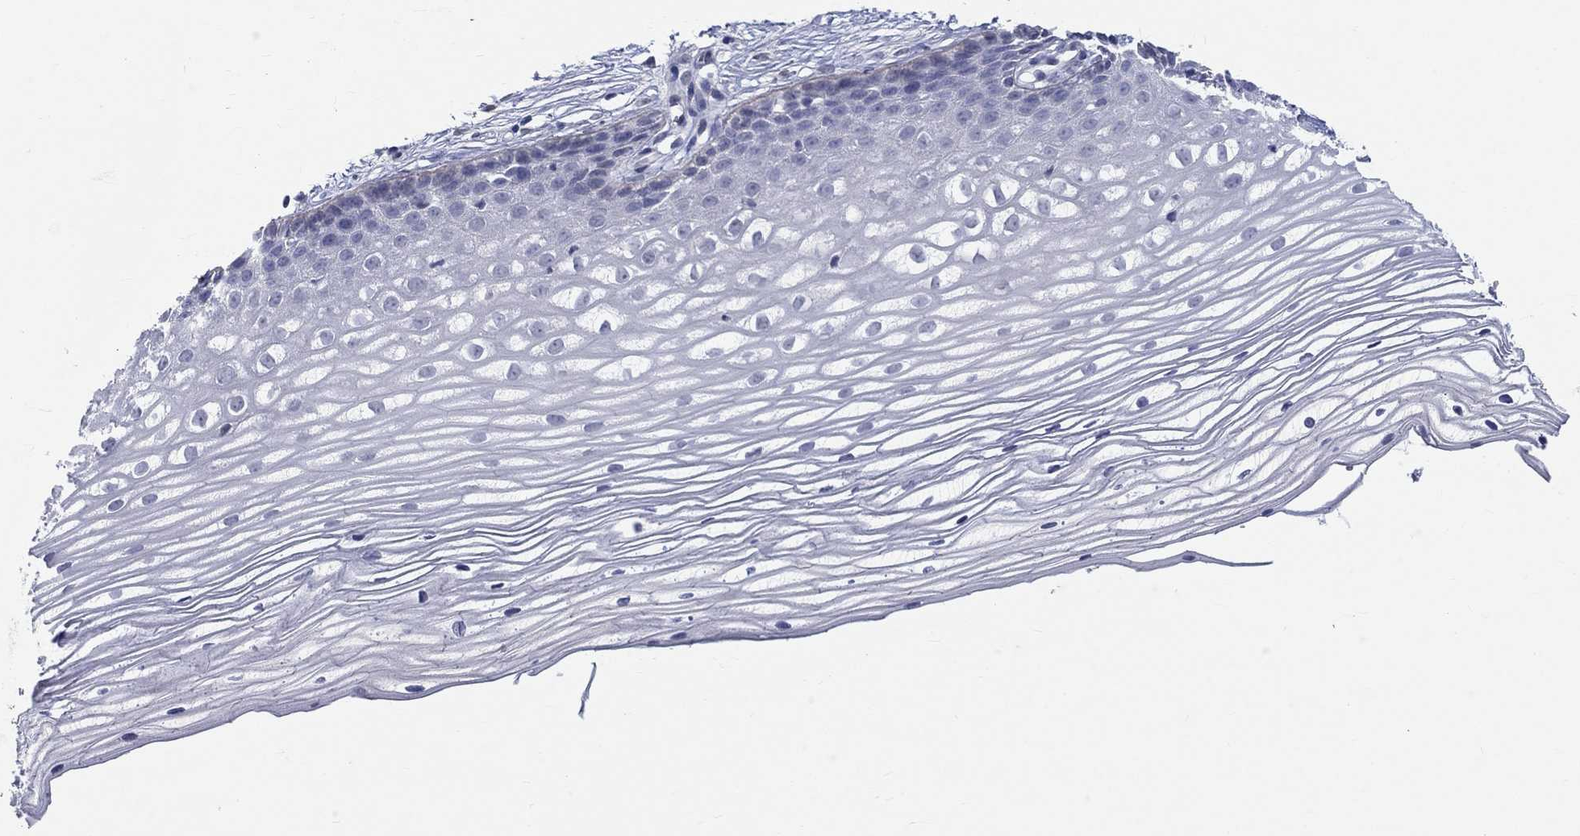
{"staining": {"intensity": "negative", "quantity": "none", "location": "none"}, "tissue": "cervix", "cell_type": "Glandular cells", "image_type": "normal", "snomed": [{"axis": "morphology", "description": "Normal tissue, NOS"}, {"axis": "topography", "description": "Cervix"}], "caption": "Human cervix stained for a protein using immunohistochemistry displays no positivity in glandular cells.", "gene": "EGFLAM", "patient": {"sex": "female", "age": 40}}